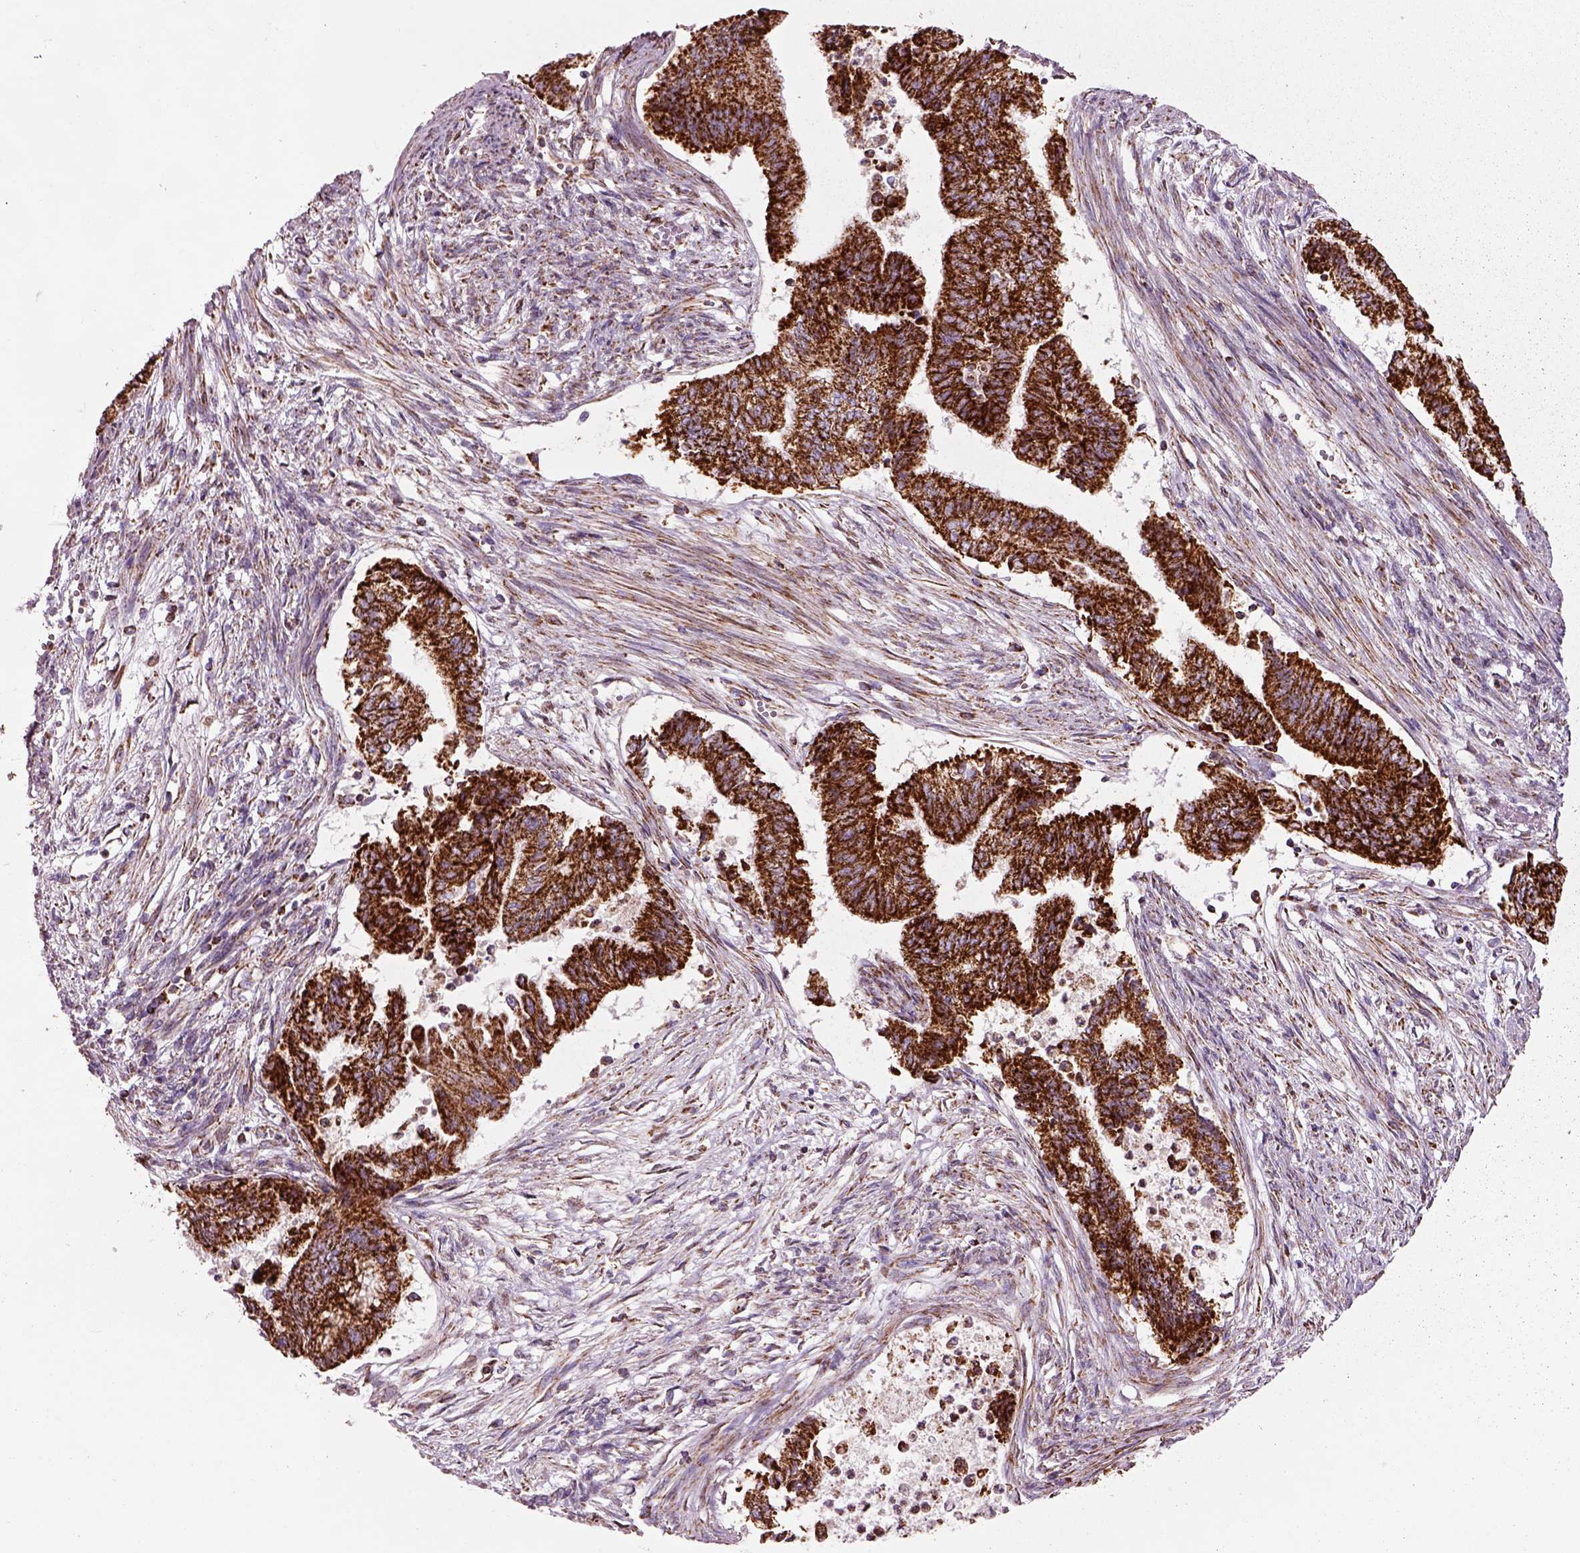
{"staining": {"intensity": "strong", "quantity": ">75%", "location": "cytoplasmic/membranous"}, "tissue": "endometrial cancer", "cell_type": "Tumor cells", "image_type": "cancer", "snomed": [{"axis": "morphology", "description": "Adenocarcinoma, NOS"}, {"axis": "topography", "description": "Endometrium"}], "caption": "Strong cytoplasmic/membranous protein positivity is present in about >75% of tumor cells in endometrial adenocarcinoma.", "gene": "SLC25A24", "patient": {"sex": "female", "age": 65}}